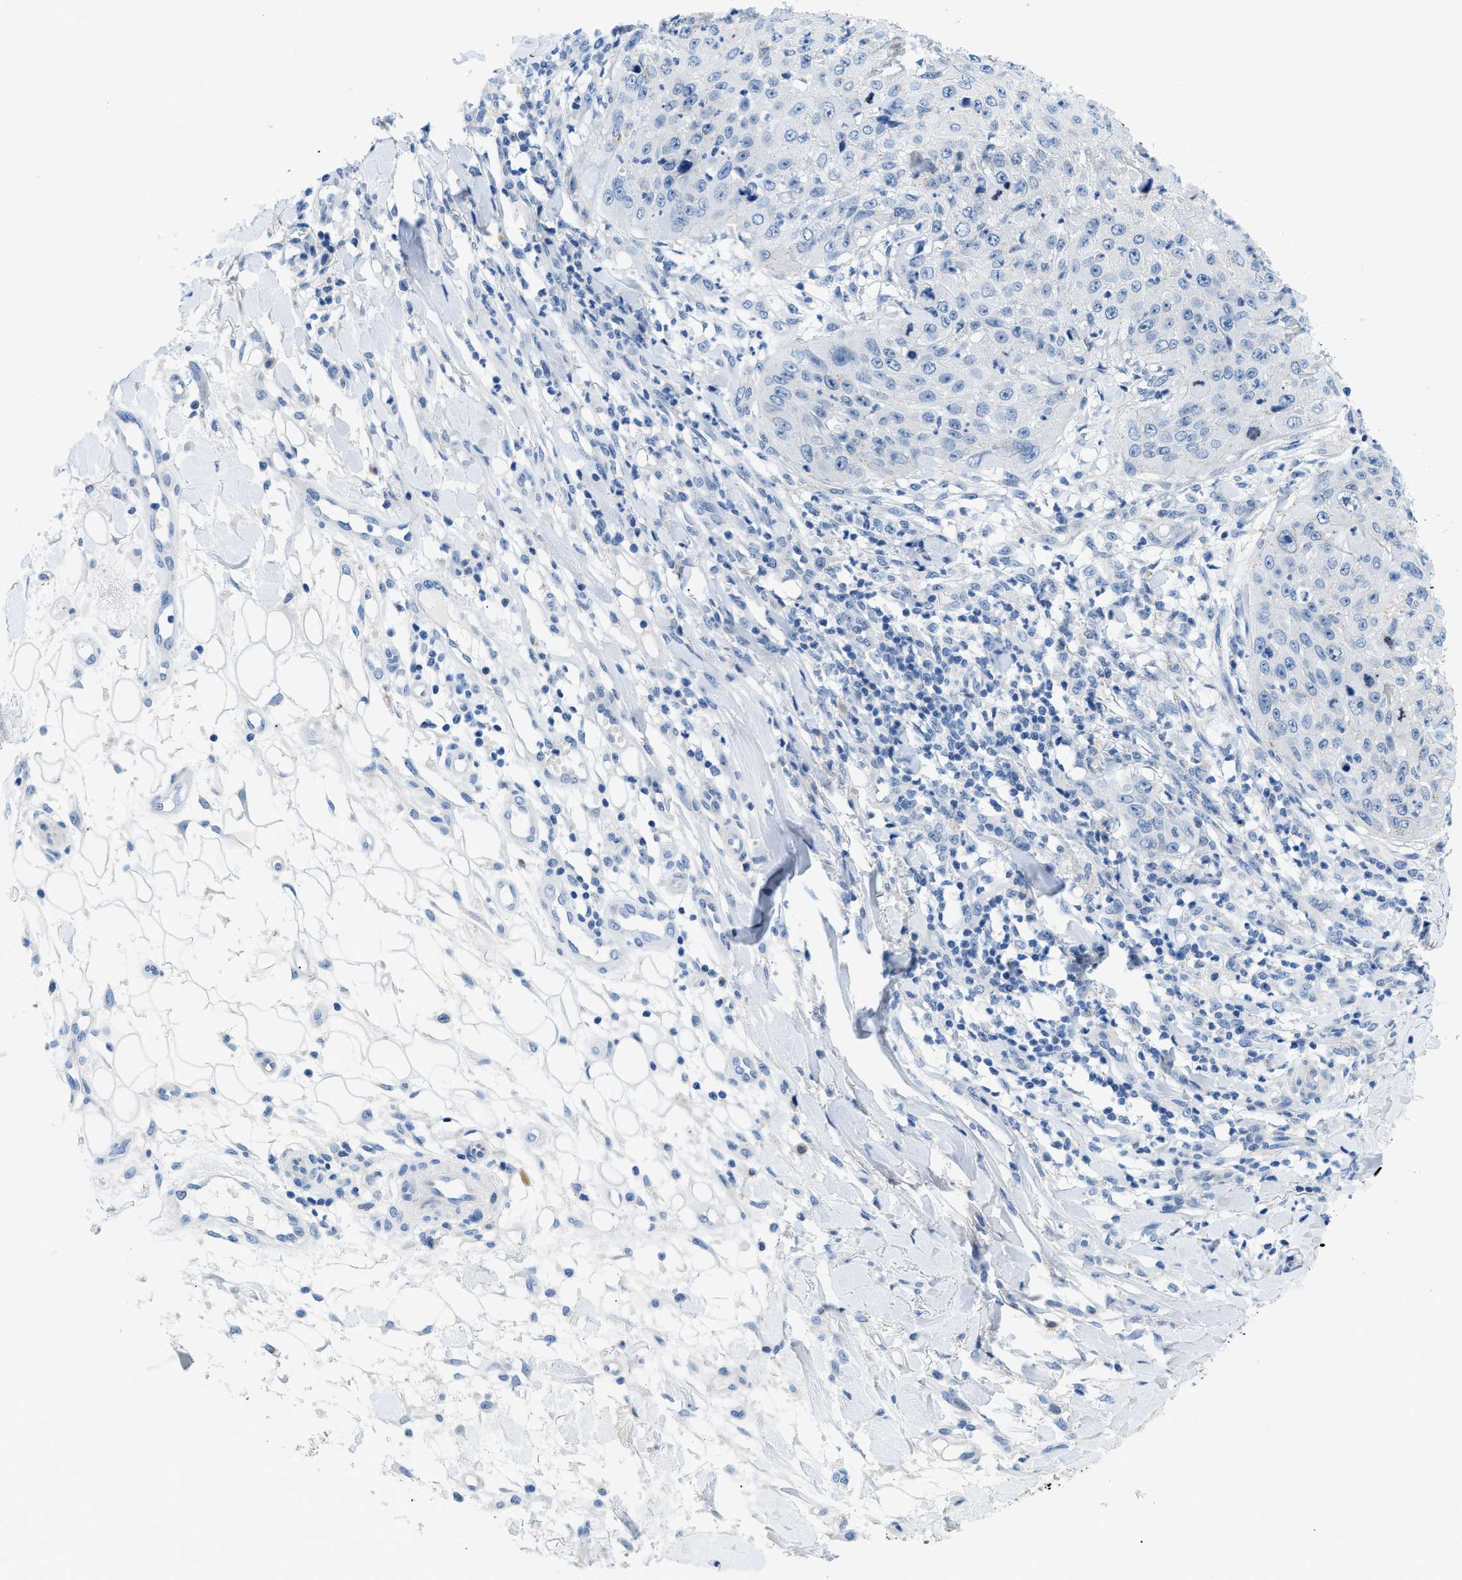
{"staining": {"intensity": "negative", "quantity": "none", "location": "none"}, "tissue": "skin cancer", "cell_type": "Tumor cells", "image_type": "cancer", "snomed": [{"axis": "morphology", "description": "Squamous cell carcinoma, NOS"}, {"axis": "topography", "description": "Skin"}], "caption": "DAB (3,3'-diaminobenzidine) immunohistochemical staining of skin cancer demonstrates no significant staining in tumor cells.", "gene": "FDCSP", "patient": {"sex": "female", "age": 80}}